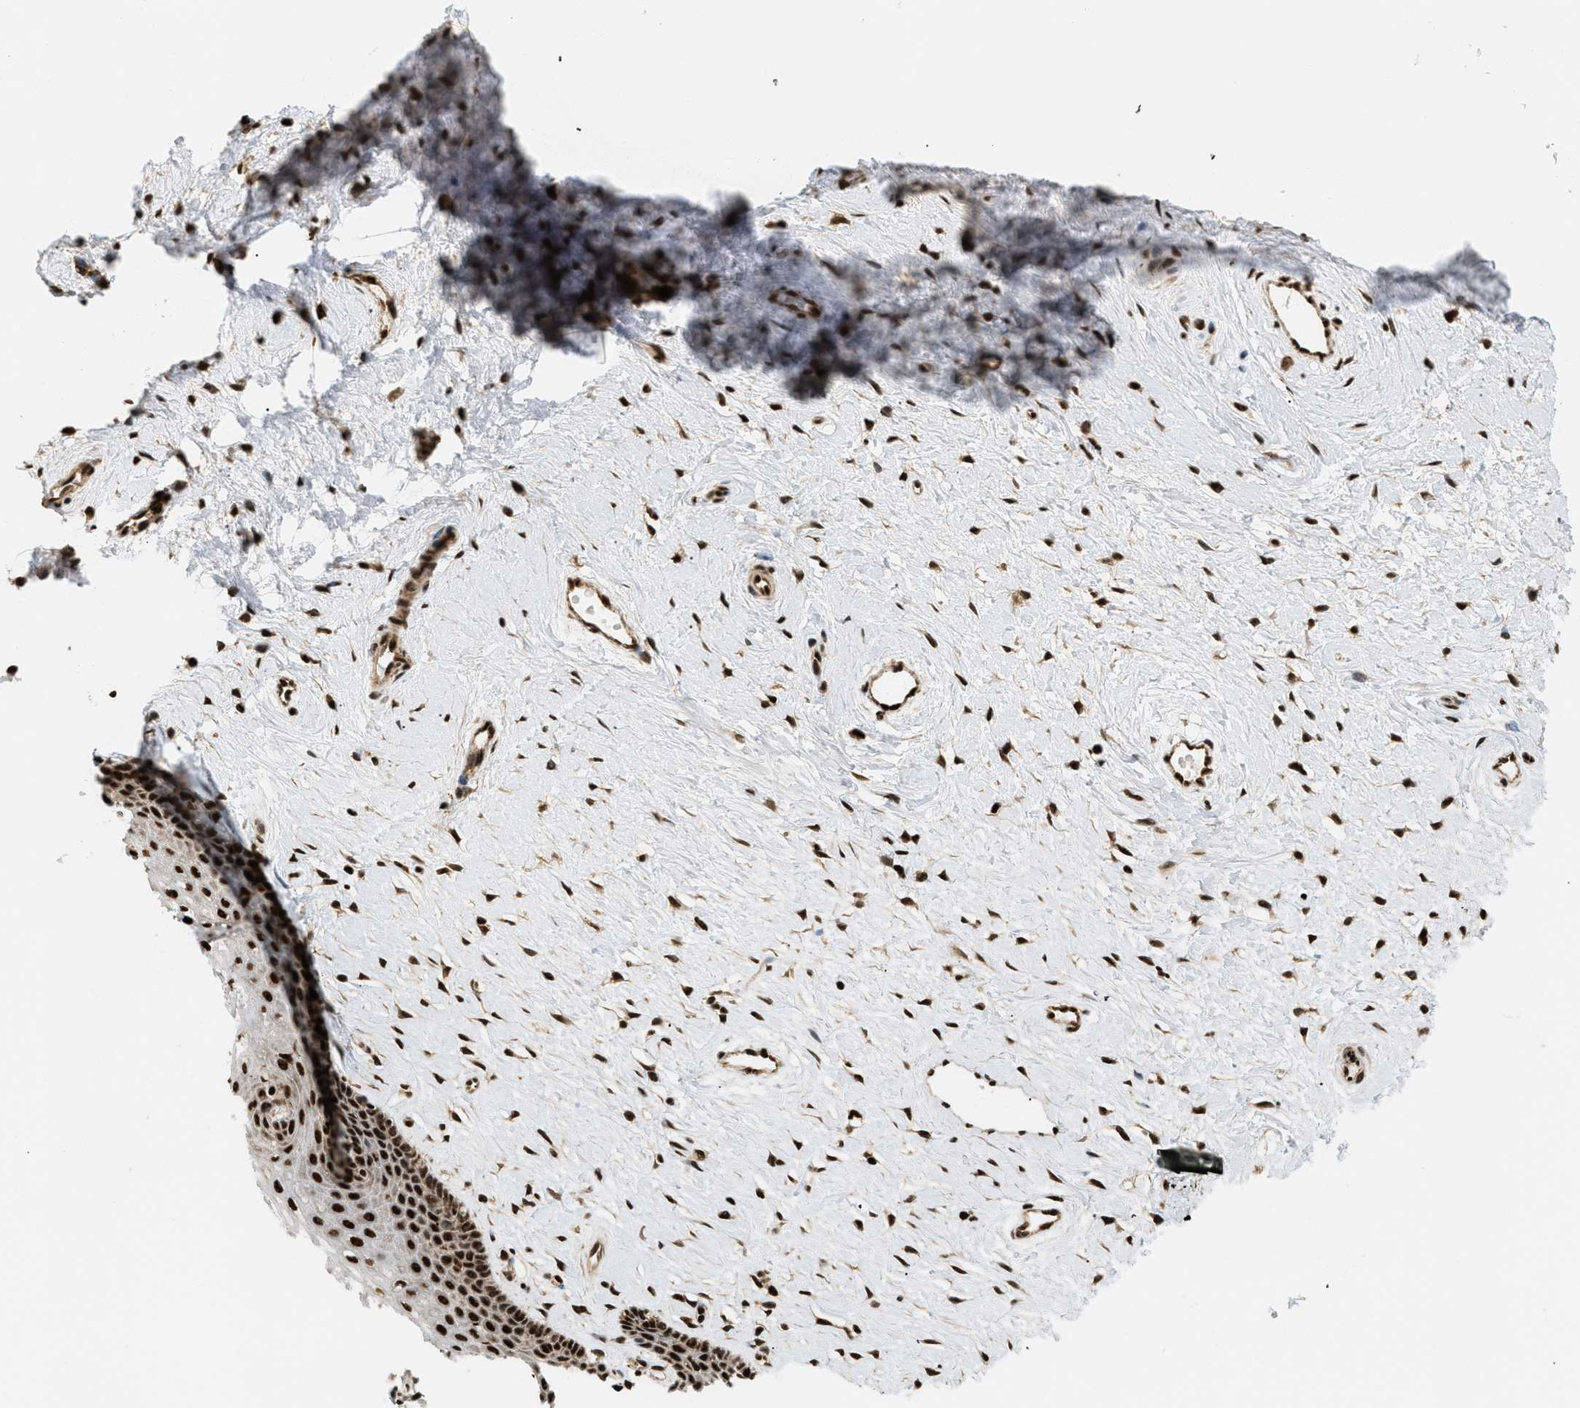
{"staining": {"intensity": "strong", "quantity": ">75%", "location": "nuclear"}, "tissue": "cervix", "cell_type": "Squamous epithelial cells", "image_type": "normal", "snomed": [{"axis": "morphology", "description": "Normal tissue, NOS"}, {"axis": "topography", "description": "Cervix"}], "caption": "A high-resolution image shows immunohistochemistry (IHC) staining of unremarkable cervix, which reveals strong nuclear positivity in approximately >75% of squamous epithelial cells. (brown staining indicates protein expression, while blue staining denotes nuclei).", "gene": "RBM5", "patient": {"sex": "female", "age": 39}}